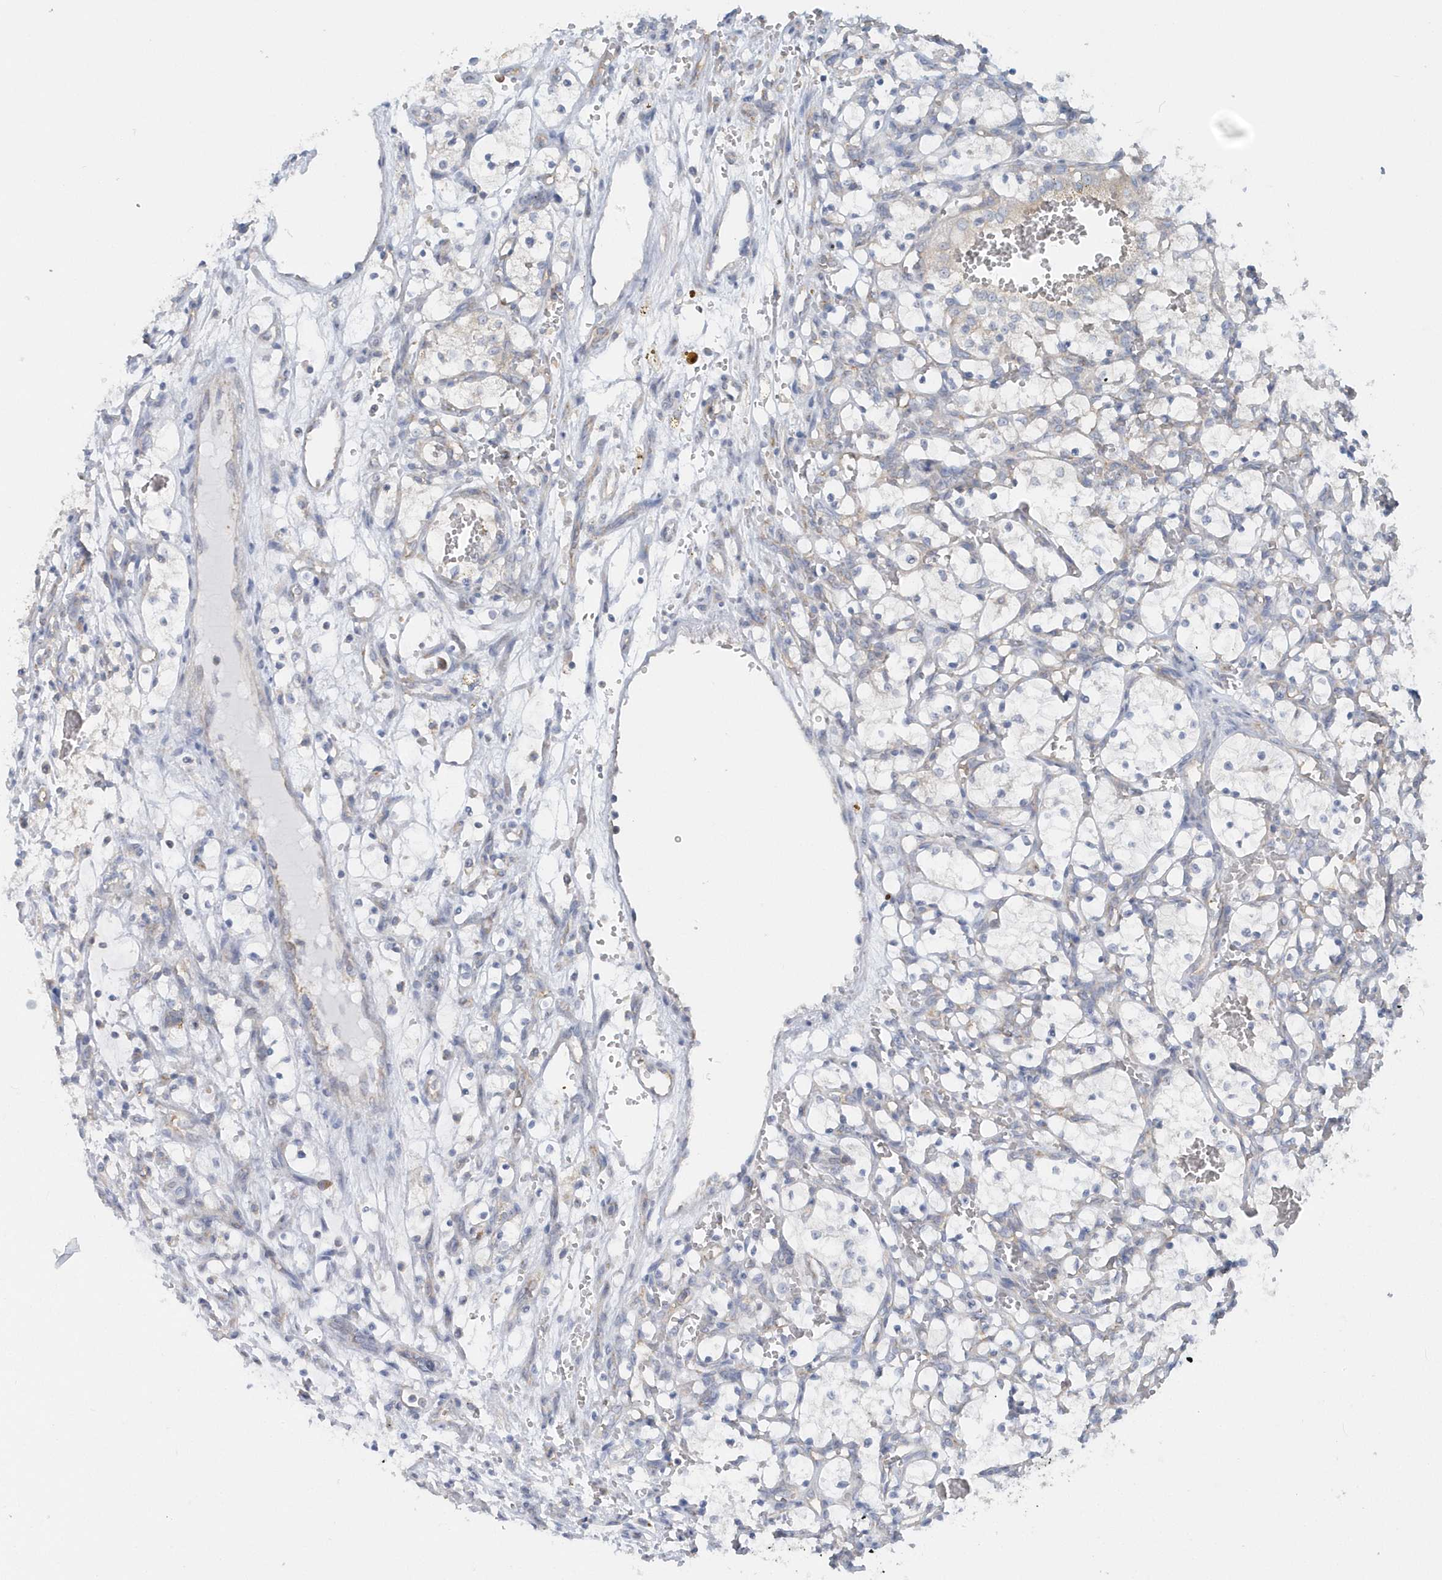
{"staining": {"intensity": "negative", "quantity": "none", "location": "none"}, "tissue": "renal cancer", "cell_type": "Tumor cells", "image_type": "cancer", "snomed": [{"axis": "morphology", "description": "Adenocarcinoma, NOS"}, {"axis": "topography", "description": "Kidney"}], "caption": "Tumor cells show no significant staining in renal adenocarcinoma.", "gene": "EIF3C", "patient": {"sex": "female", "age": 69}}